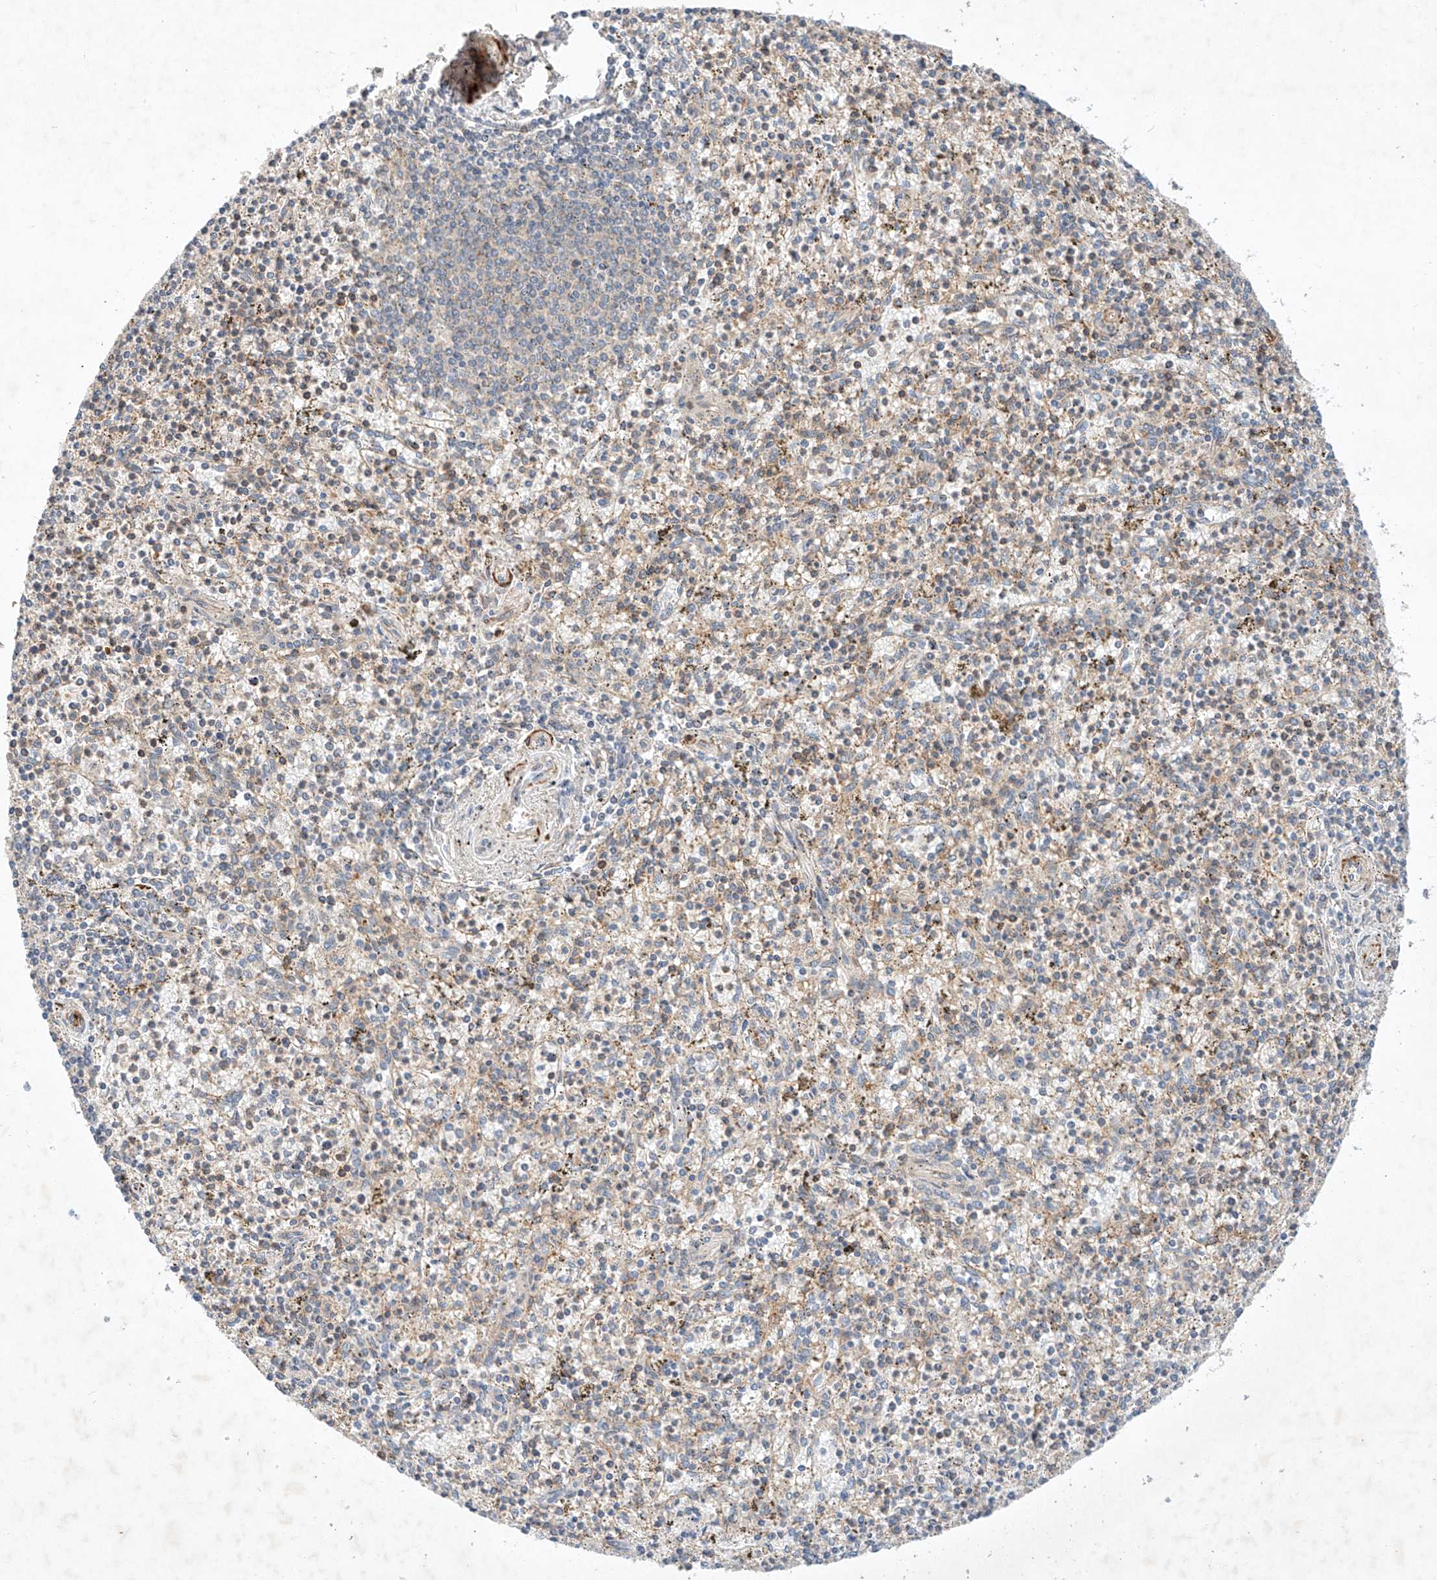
{"staining": {"intensity": "weak", "quantity": "<25%", "location": "cytoplasmic/membranous"}, "tissue": "spleen", "cell_type": "Cells in red pulp", "image_type": "normal", "snomed": [{"axis": "morphology", "description": "Normal tissue, NOS"}, {"axis": "topography", "description": "Spleen"}], "caption": "Photomicrograph shows no protein positivity in cells in red pulp of unremarkable spleen.", "gene": "ARHGAP33", "patient": {"sex": "male", "age": 72}}